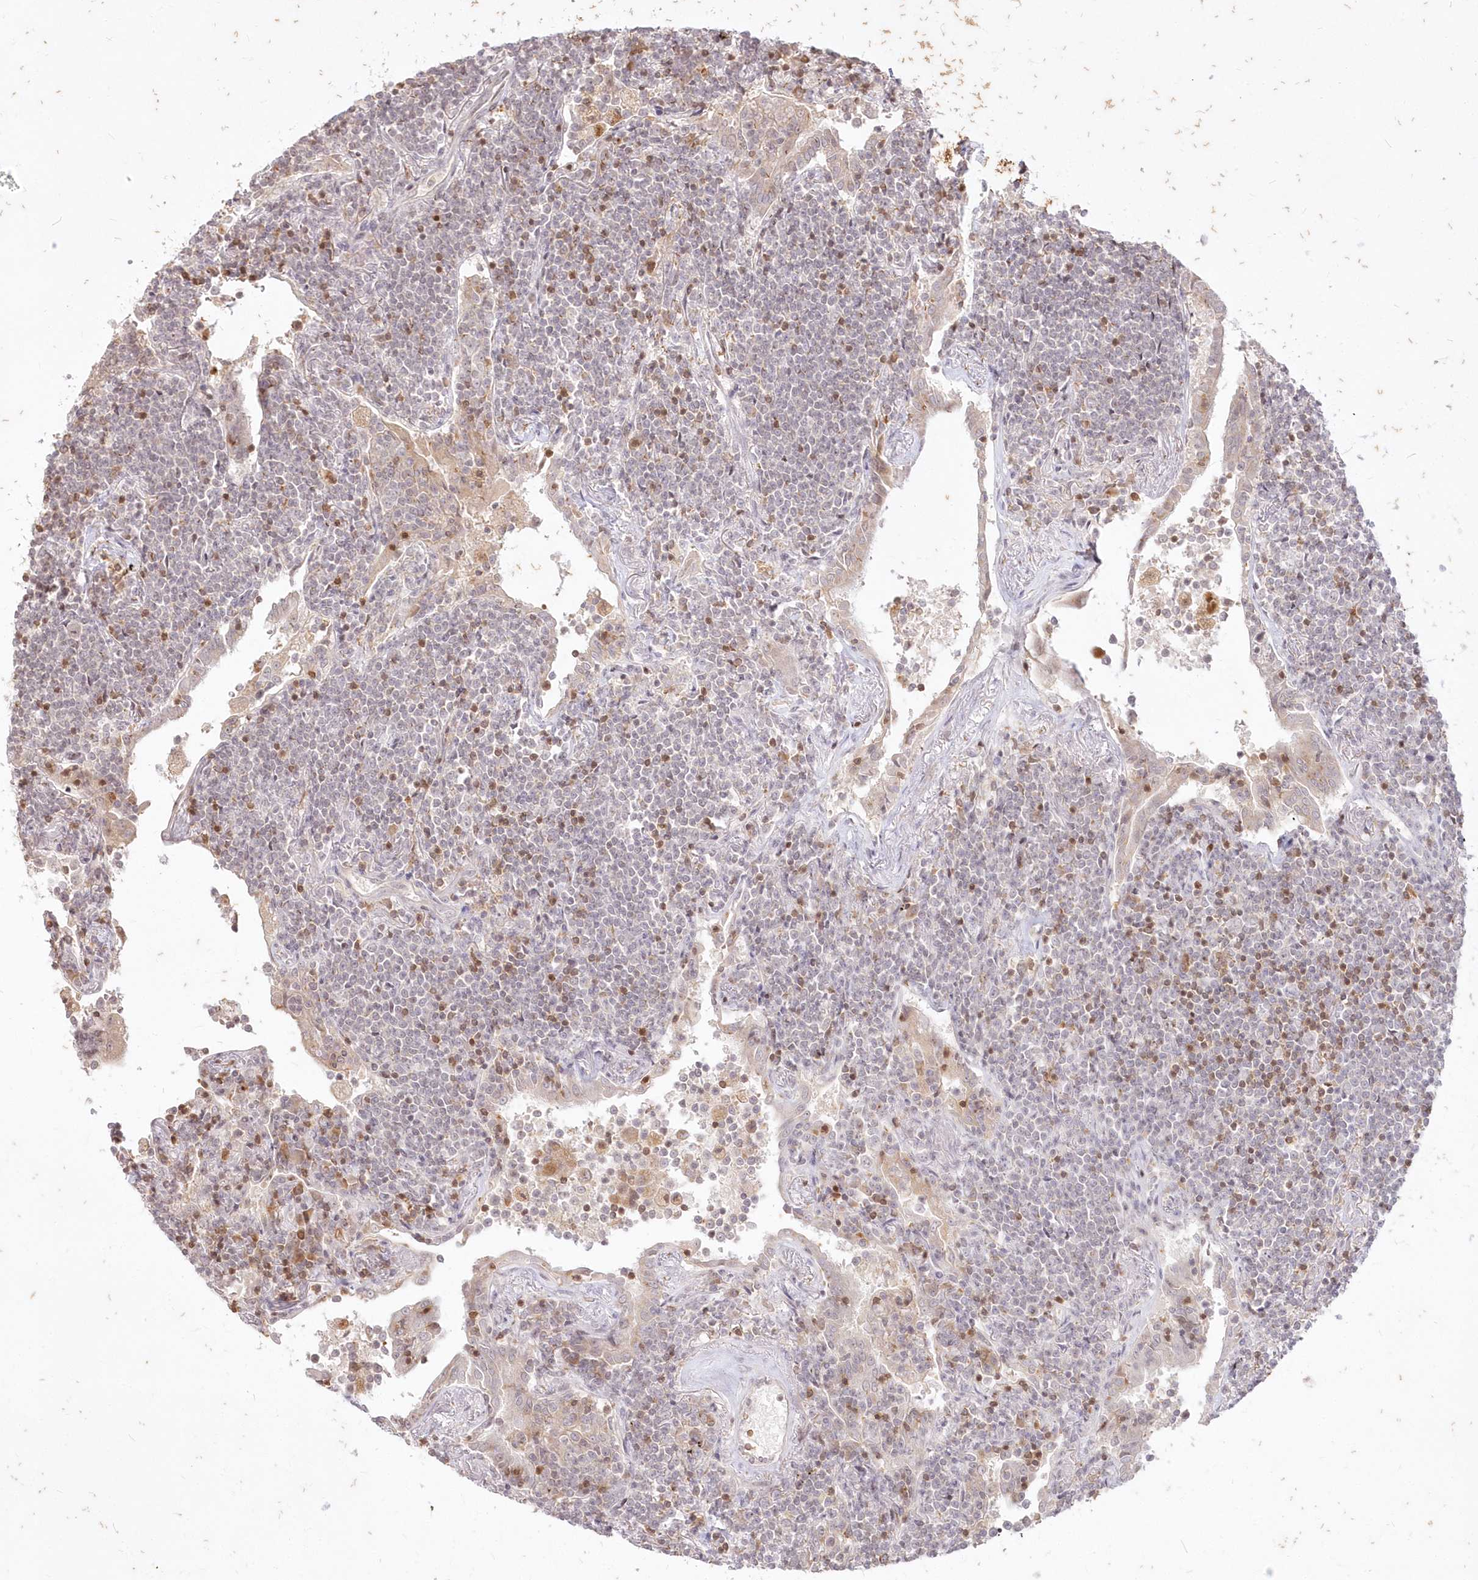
{"staining": {"intensity": "negative", "quantity": "none", "location": "none"}, "tissue": "lymphoma", "cell_type": "Tumor cells", "image_type": "cancer", "snomed": [{"axis": "morphology", "description": "Malignant lymphoma, non-Hodgkin's type, Low grade"}, {"axis": "topography", "description": "Lung"}], "caption": "Human lymphoma stained for a protein using immunohistochemistry shows no staining in tumor cells.", "gene": "MTMR3", "patient": {"sex": "female", "age": 71}}